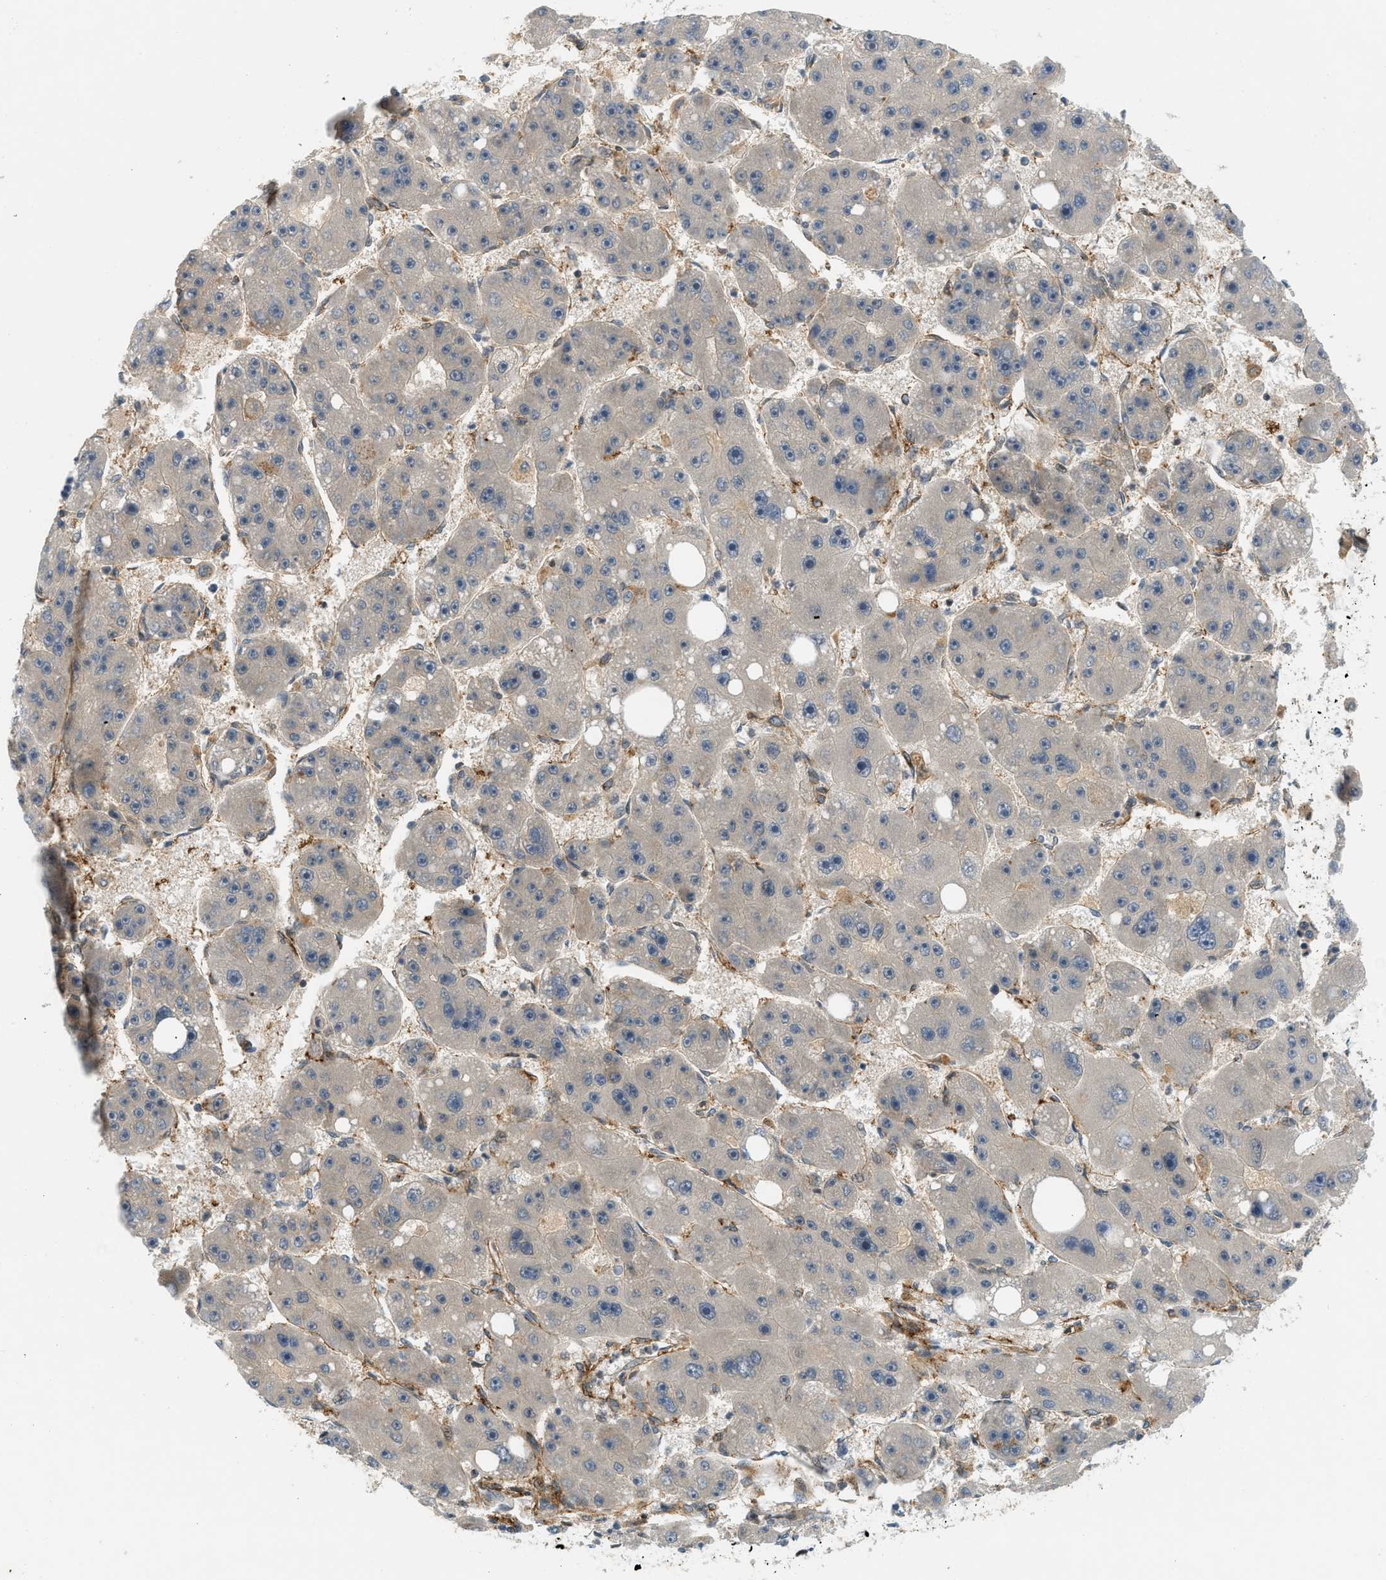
{"staining": {"intensity": "moderate", "quantity": "<25%", "location": "cytoplasmic/membranous"}, "tissue": "liver cancer", "cell_type": "Tumor cells", "image_type": "cancer", "snomed": [{"axis": "morphology", "description": "Carcinoma, Hepatocellular, NOS"}, {"axis": "topography", "description": "Liver"}], "caption": "Liver cancer (hepatocellular carcinoma) stained with a brown dye shows moderate cytoplasmic/membranous positive expression in approximately <25% of tumor cells.", "gene": "EDNRA", "patient": {"sex": "female", "age": 61}}